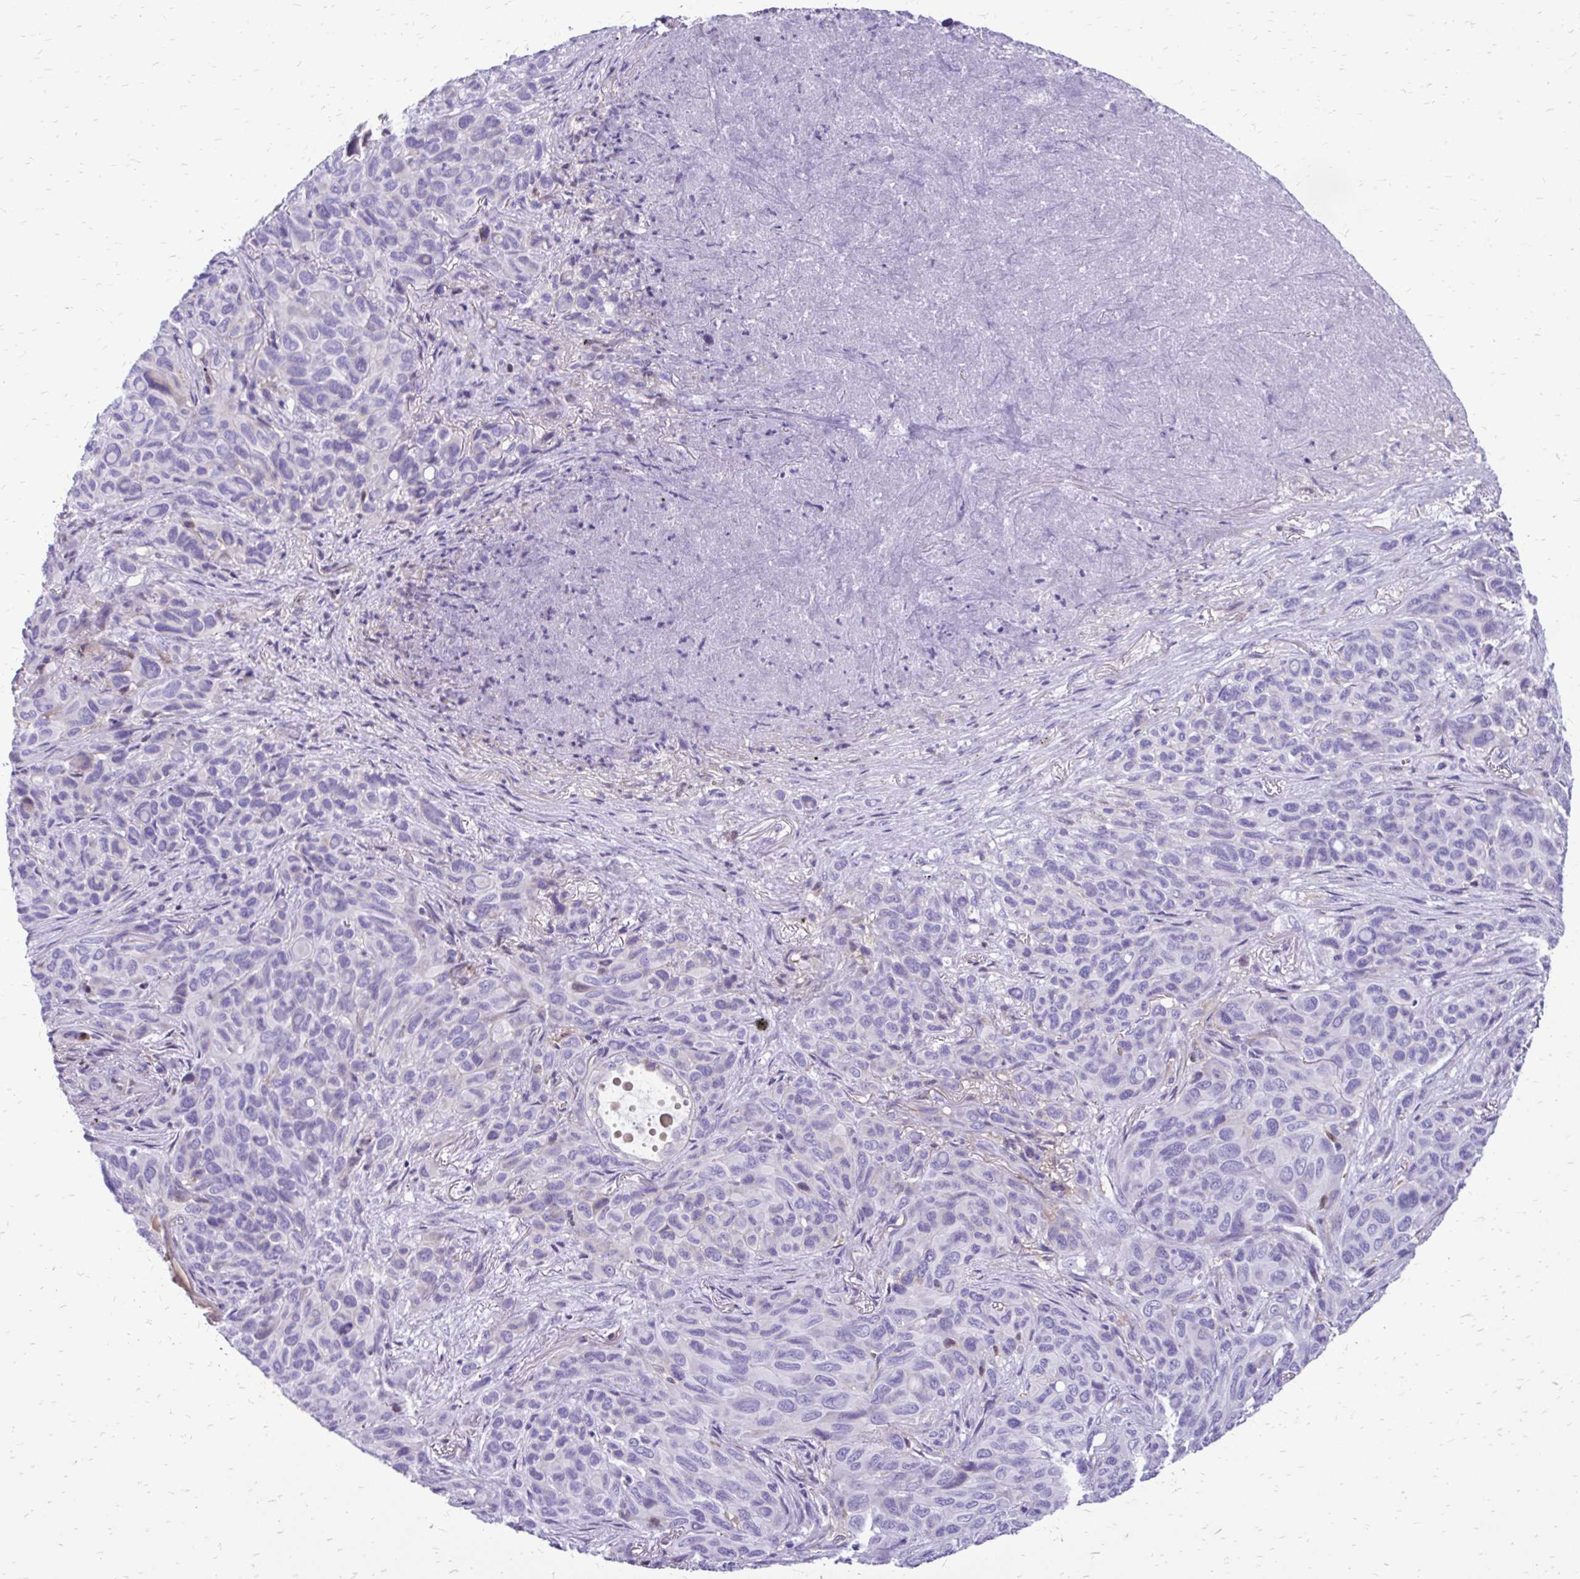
{"staining": {"intensity": "negative", "quantity": "none", "location": "none"}, "tissue": "melanoma", "cell_type": "Tumor cells", "image_type": "cancer", "snomed": [{"axis": "morphology", "description": "Malignant melanoma, Metastatic site"}, {"axis": "topography", "description": "Lung"}], "caption": "DAB (3,3'-diaminobenzidine) immunohistochemical staining of malignant melanoma (metastatic site) demonstrates no significant staining in tumor cells.", "gene": "SIGLEC11", "patient": {"sex": "male", "age": 48}}